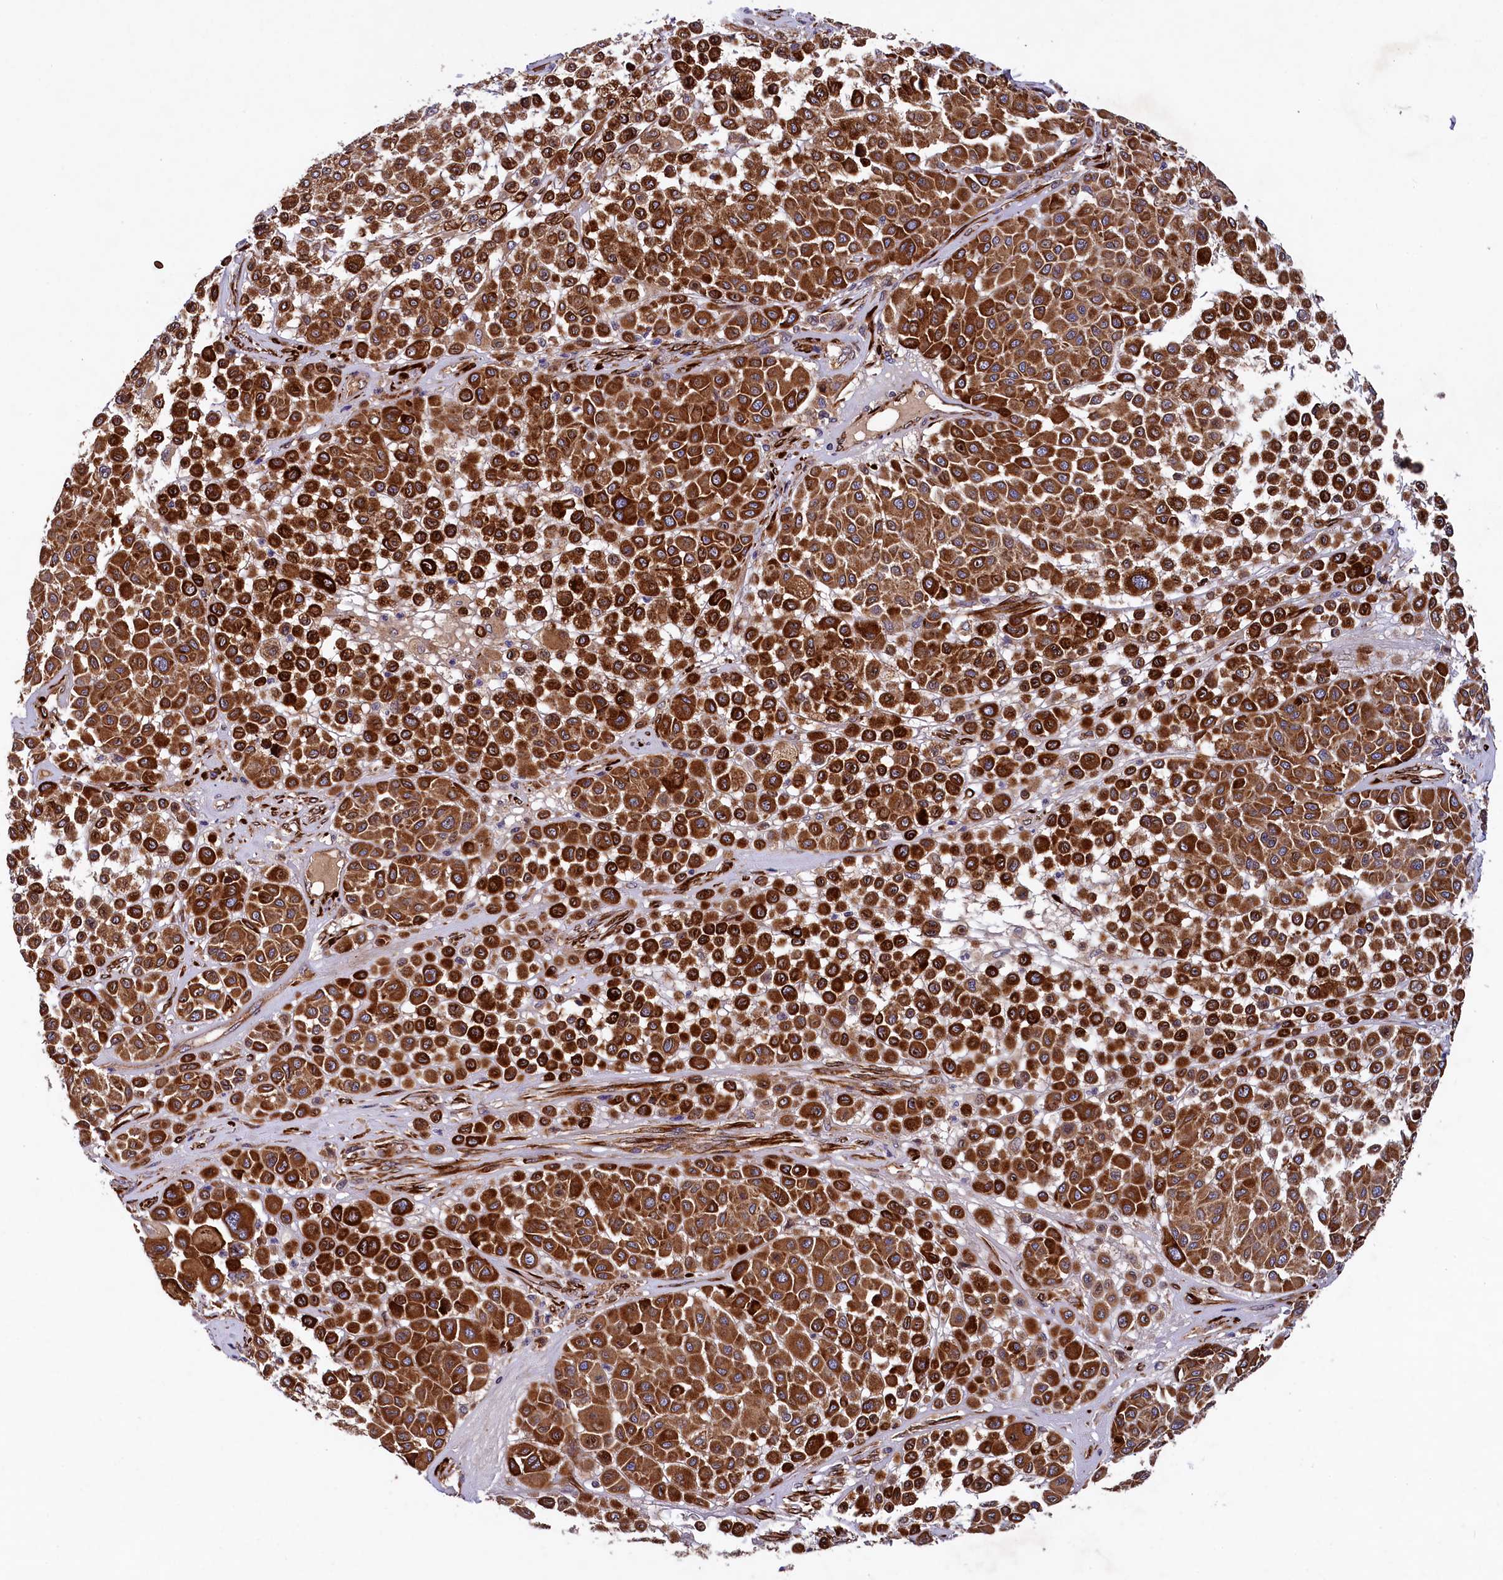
{"staining": {"intensity": "strong", "quantity": ">75%", "location": "cytoplasmic/membranous"}, "tissue": "melanoma", "cell_type": "Tumor cells", "image_type": "cancer", "snomed": [{"axis": "morphology", "description": "Malignant melanoma, Metastatic site"}, {"axis": "topography", "description": "Soft tissue"}], "caption": "Protein expression analysis of human malignant melanoma (metastatic site) reveals strong cytoplasmic/membranous expression in about >75% of tumor cells. Nuclei are stained in blue.", "gene": "ARRDC4", "patient": {"sex": "male", "age": 41}}